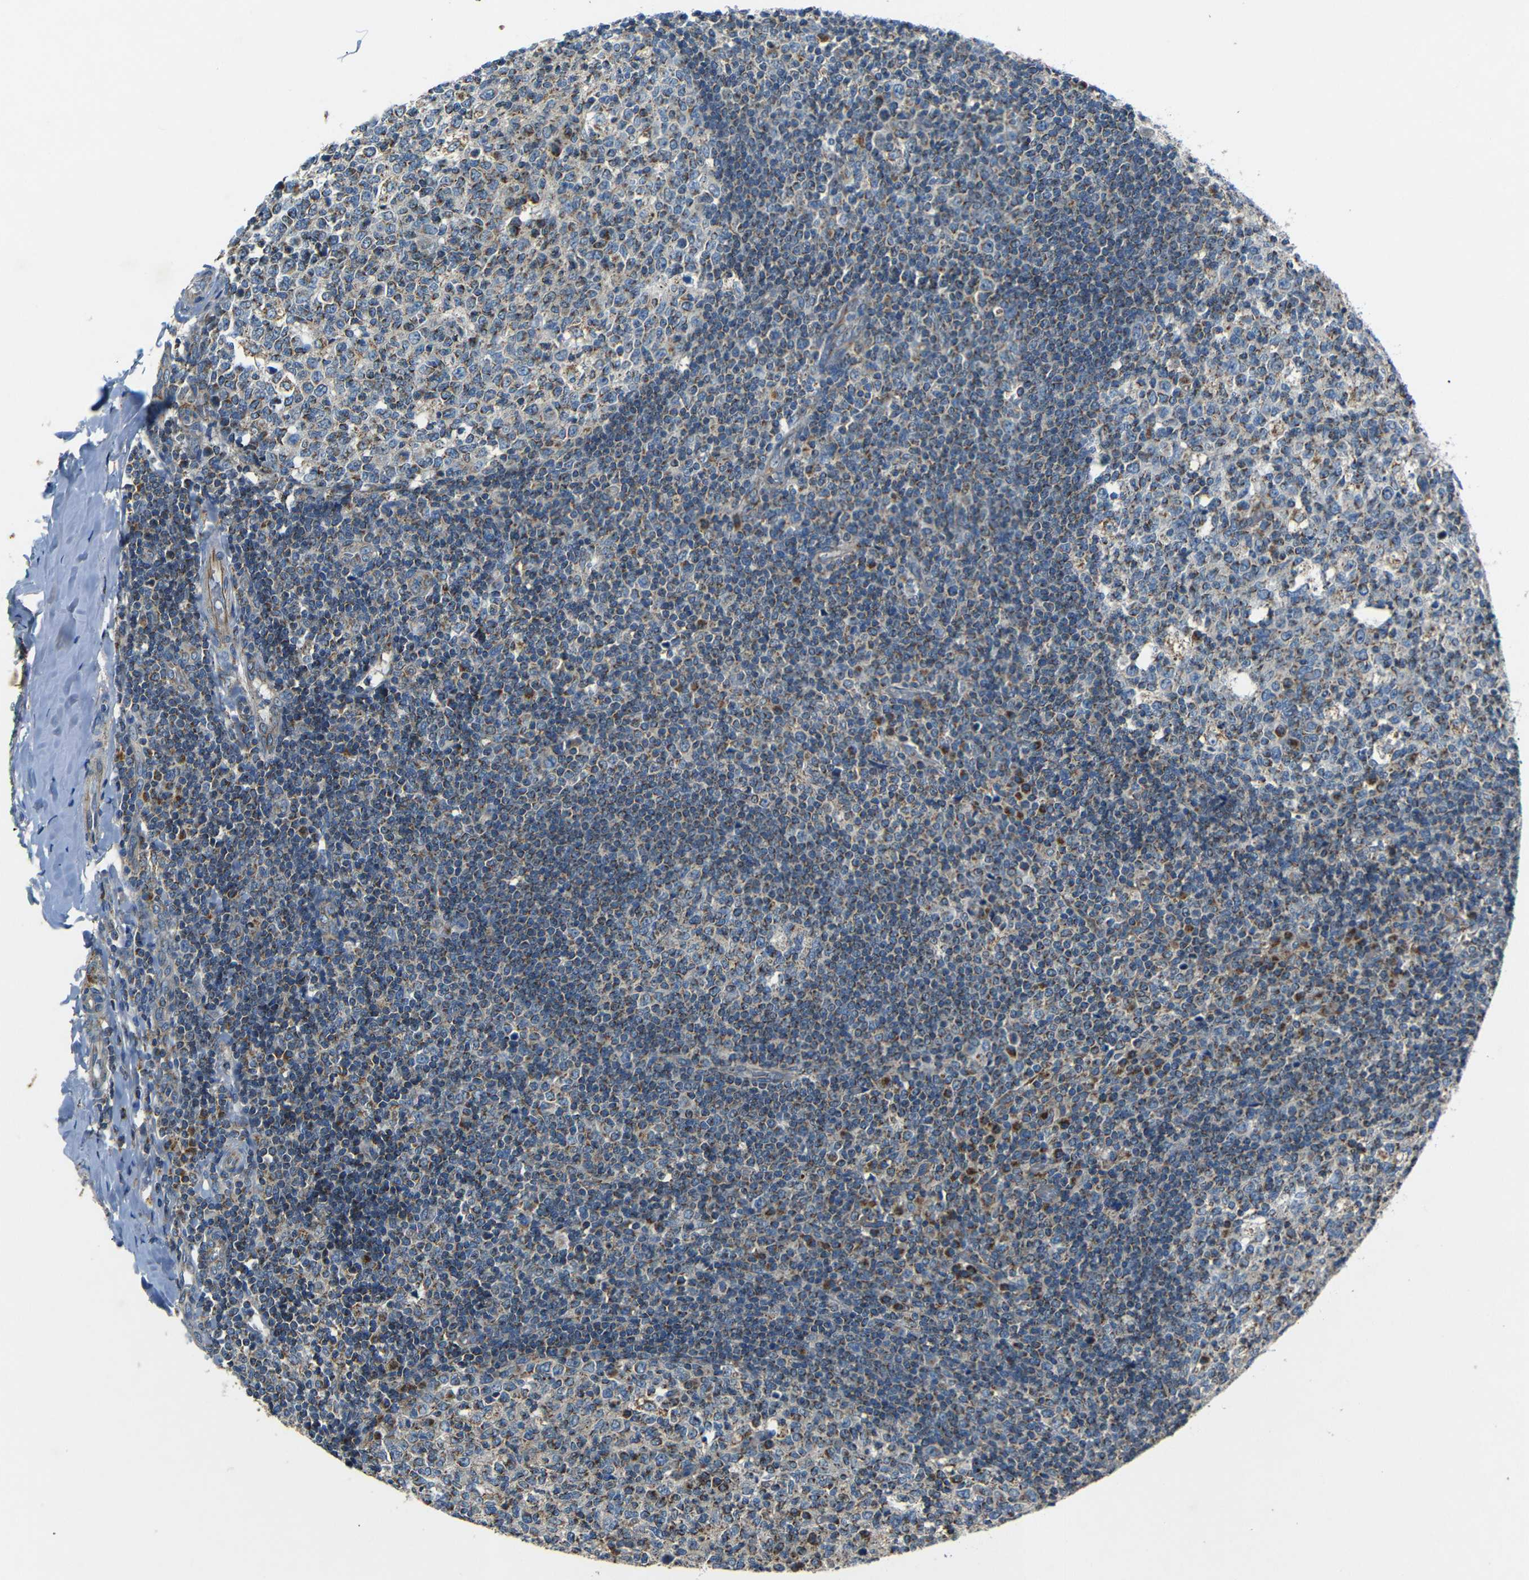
{"staining": {"intensity": "moderate", "quantity": "<25%", "location": "cytoplasmic/membranous"}, "tissue": "tonsil", "cell_type": "Germinal center cells", "image_type": "normal", "snomed": [{"axis": "morphology", "description": "Normal tissue, NOS"}, {"axis": "topography", "description": "Tonsil"}], "caption": "A low amount of moderate cytoplasmic/membranous staining is seen in about <25% of germinal center cells in normal tonsil. (Stains: DAB in brown, nuclei in blue, Microscopy: brightfield microscopy at high magnification).", "gene": "NETO2", "patient": {"sex": "female", "age": 19}}